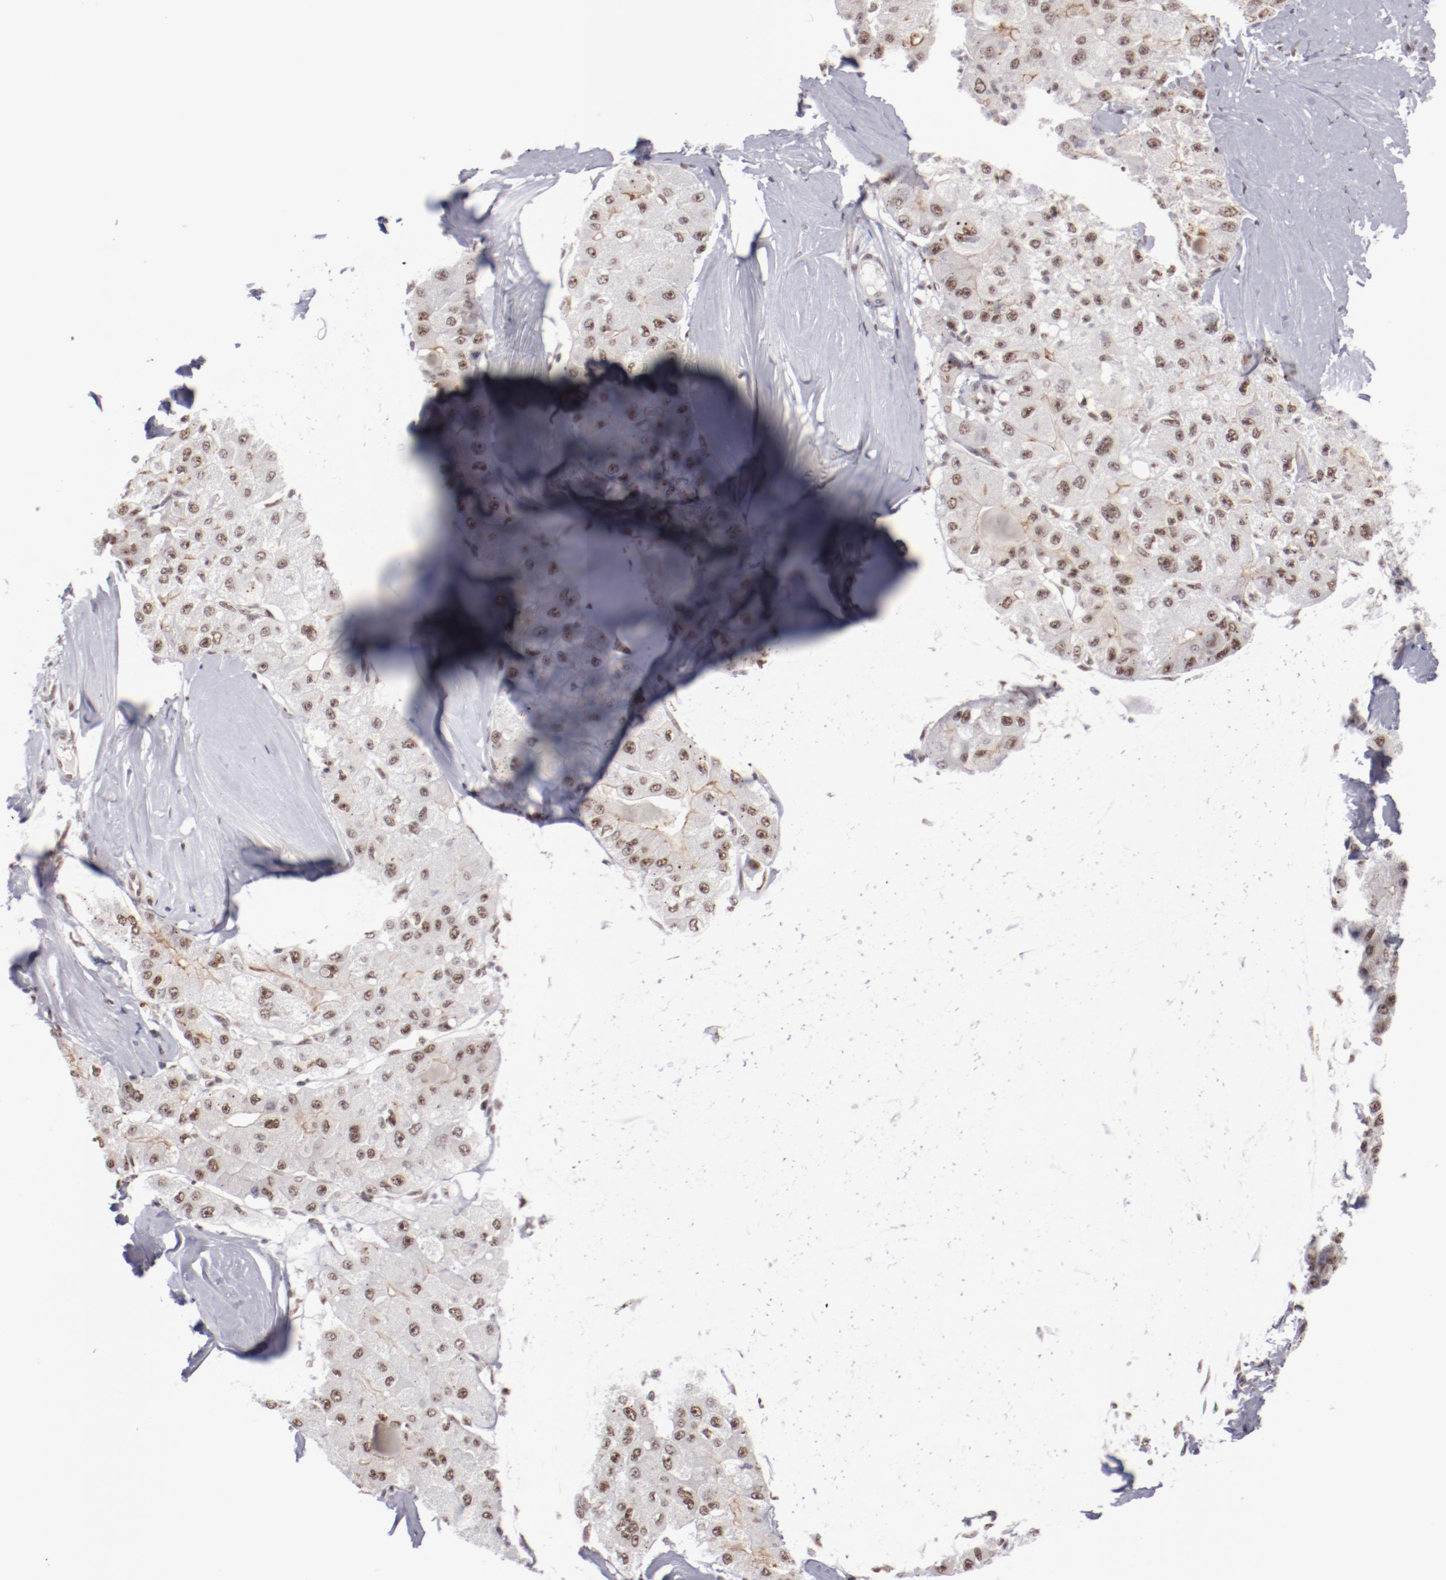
{"staining": {"intensity": "moderate", "quantity": ">75%", "location": "nuclear"}, "tissue": "liver cancer", "cell_type": "Tumor cells", "image_type": "cancer", "snomed": [{"axis": "morphology", "description": "Carcinoma, Hepatocellular, NOS"}, {"axis": "topography", "description": "Liver"}], "caption": "Liver cancer stained with a protein marker exhibits moderate staining in tumor cells.", "gene": "TFAP4", "patient": {"sex": "male", "age": 80}}